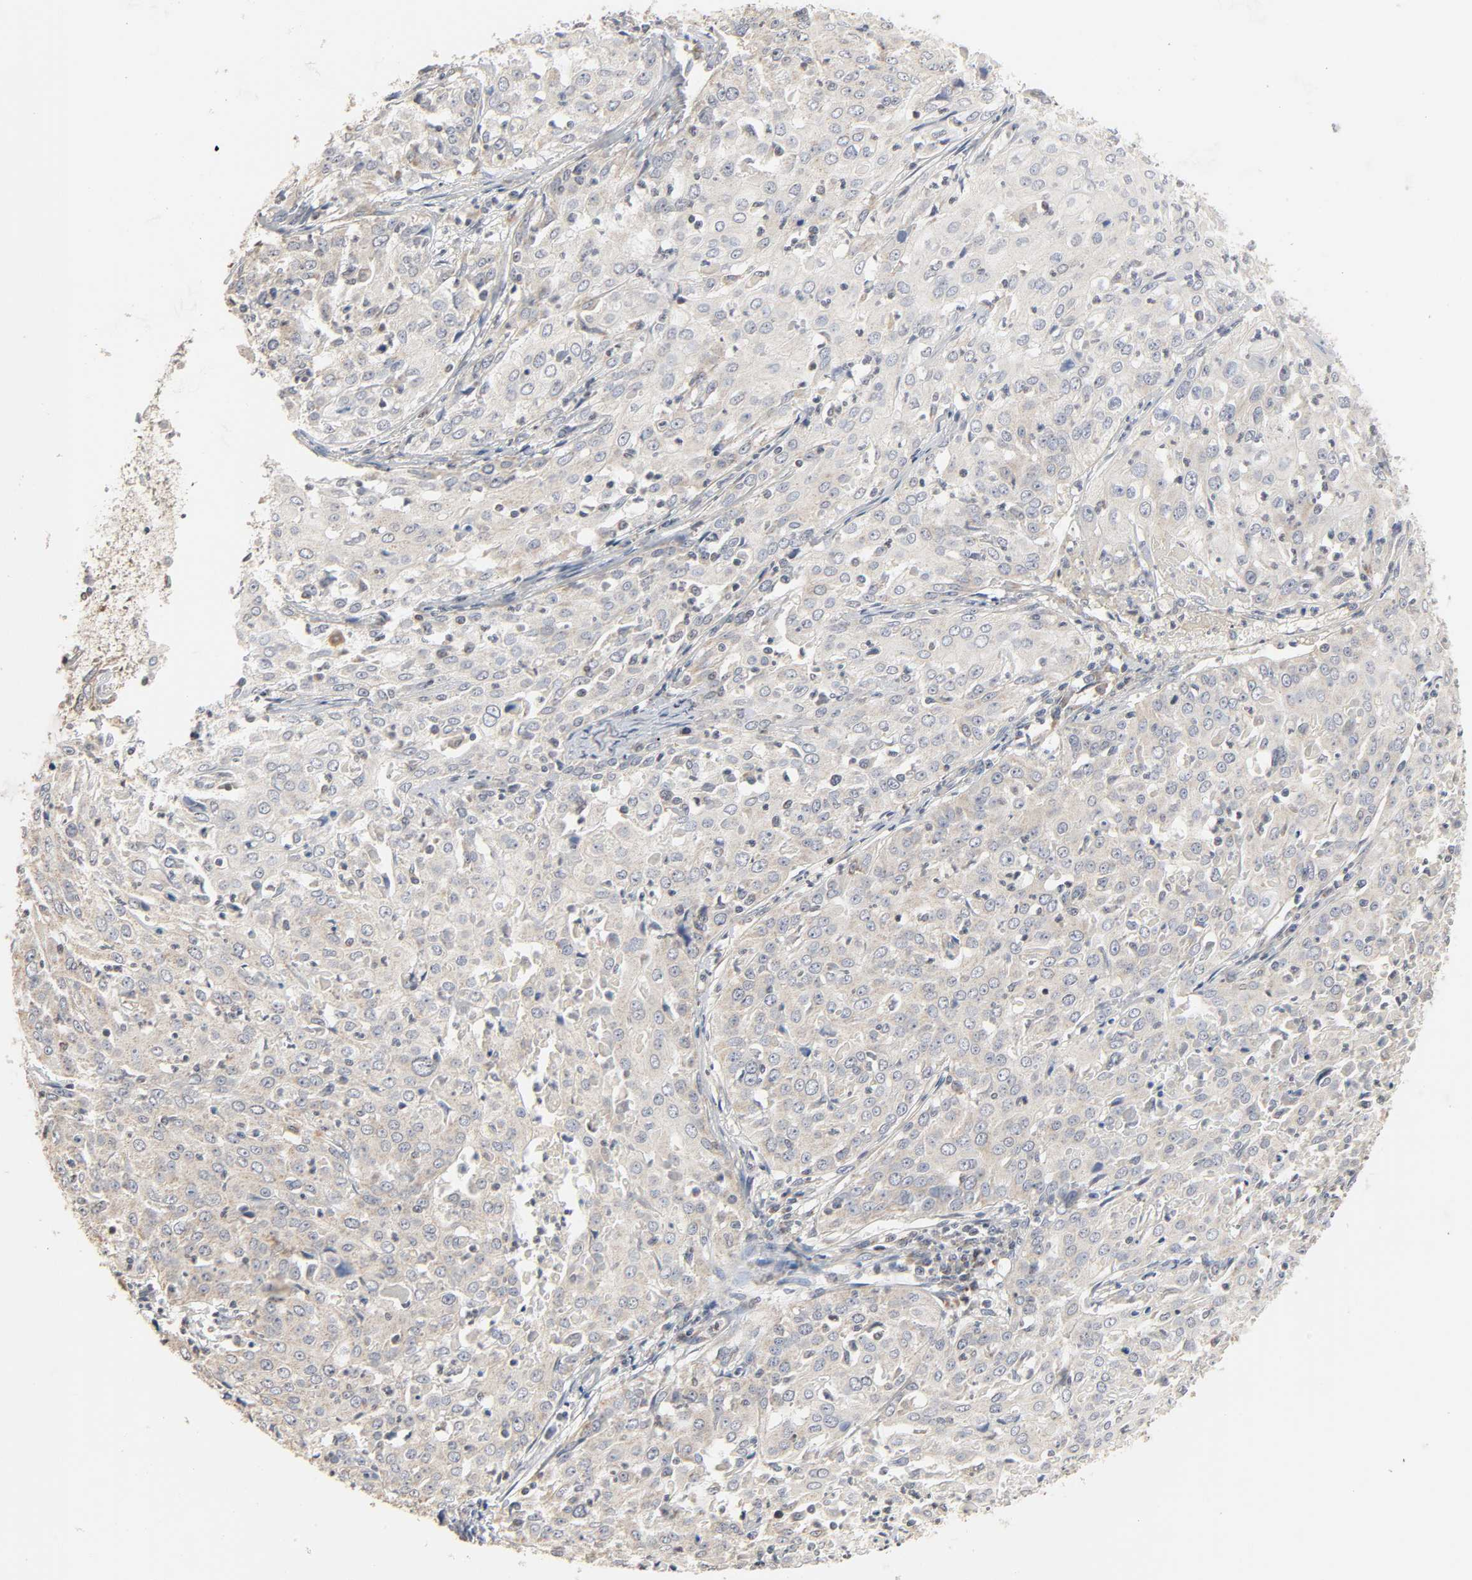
{"staining": {"intensity": "weak", "quantity": "25%-75%", "location": "cytoplasmic/membranous"}, "tissue": "cervical cancer", "cell_type": "Tumor cells", "image_type": "cancer", "snomed": [{"axis": "morphology", "description": "Squamous cell carcinoma, NOS"}, {"axis": "topography", "description": "Cervix"}], "caption": "Weak cytoplasmic/membranous protein staining is appreciated in approximately 25%-75% of tumor cells in cervical squamous cell carcinoma.", "gene": "CLEC4E", "patient": {"sex": "female", "age": 39}}